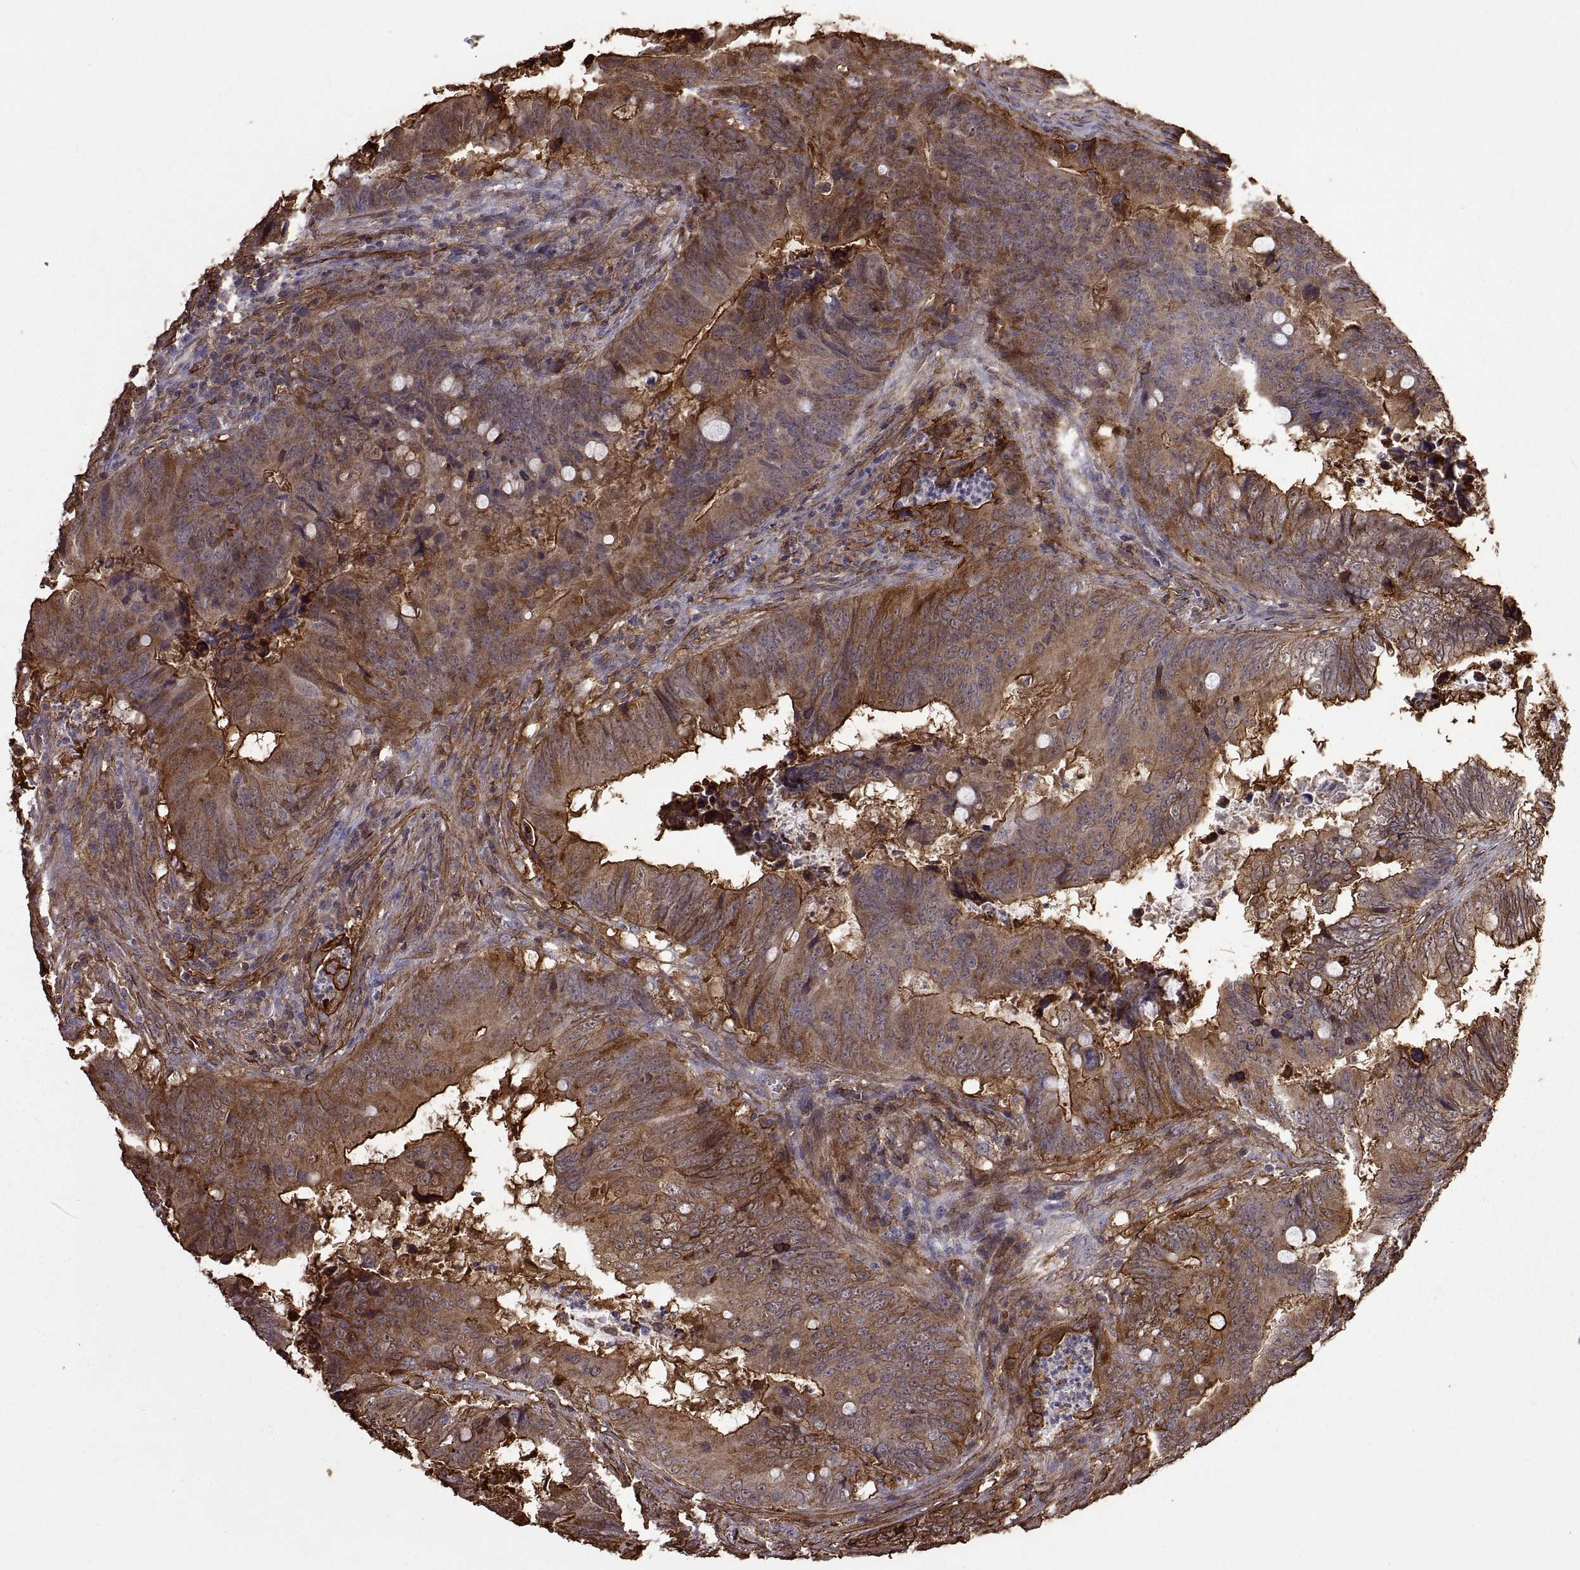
{"staining": {"intensity": "strong", "quantity": ">75%", "location": "cytoplasmic/membranous"}, "tissue": "colorectal cancer", "cell_type": "Tumor cells", "image_type": "cancer", "snomed": [{"axis": "morphology", "description": "Adenocarcinoma, NOS"}, {"axis": "topography", "description": "Colon"}], "caption": "Tumor cells exhibit high levels of strong cytoplasmic/membranous positivity in about >75% of cells in colorectal adenocarcinoma.", "gene": "S100A10", "patient": {"sex": "female", "age": 82}}